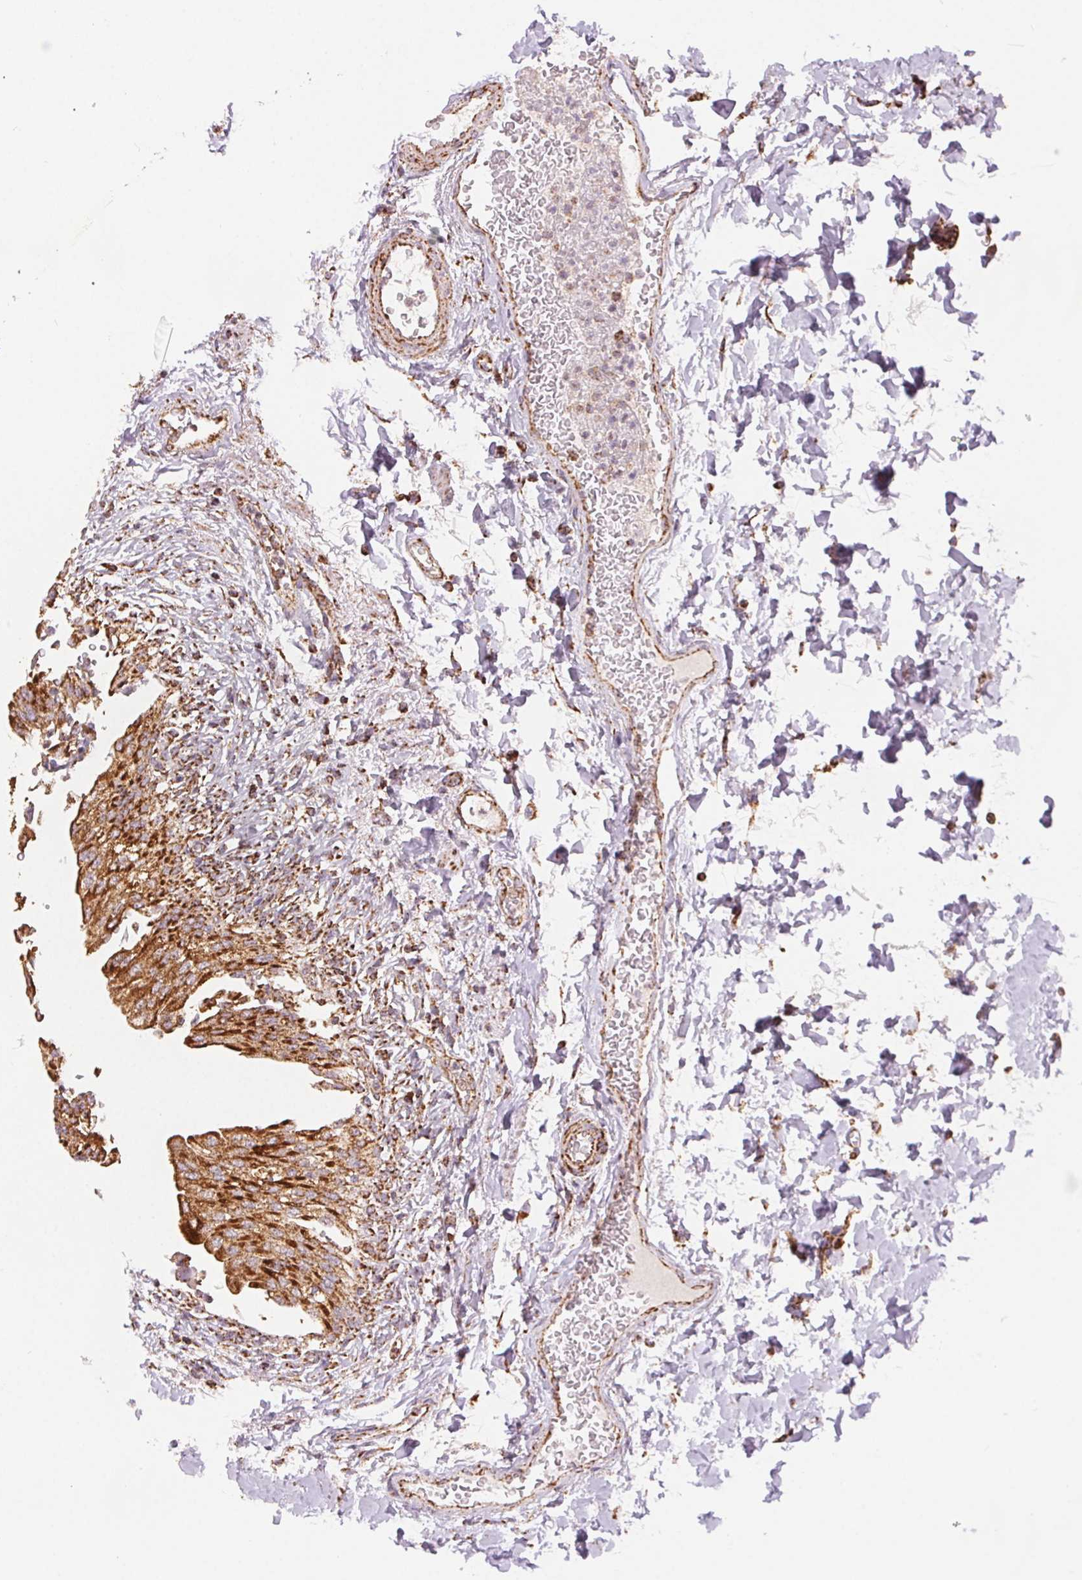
{"staining": {"intensity": "strong", "quantity": ">75%", "location": "cytoplasmic/membranous"}, "tissue": "urinary bladder", "cell_type": "Urothelial cells", "image_type": "normal", "snomed": [{"axis": "morphology", "description": "Normal tissue, NOS"}, {"axis": "topography", "description": "Urinary bladder"}, {"axis": "topography", "description": "Peripheral nerve tissue"}], "caption": "Protein expression analysis of normal urinary bladder reveals strong cytoplasmic/membranous positivity in about >75% of urothelial cells.", "gene": "SDHB", "patient": {"sex": "female", "age": 60}}